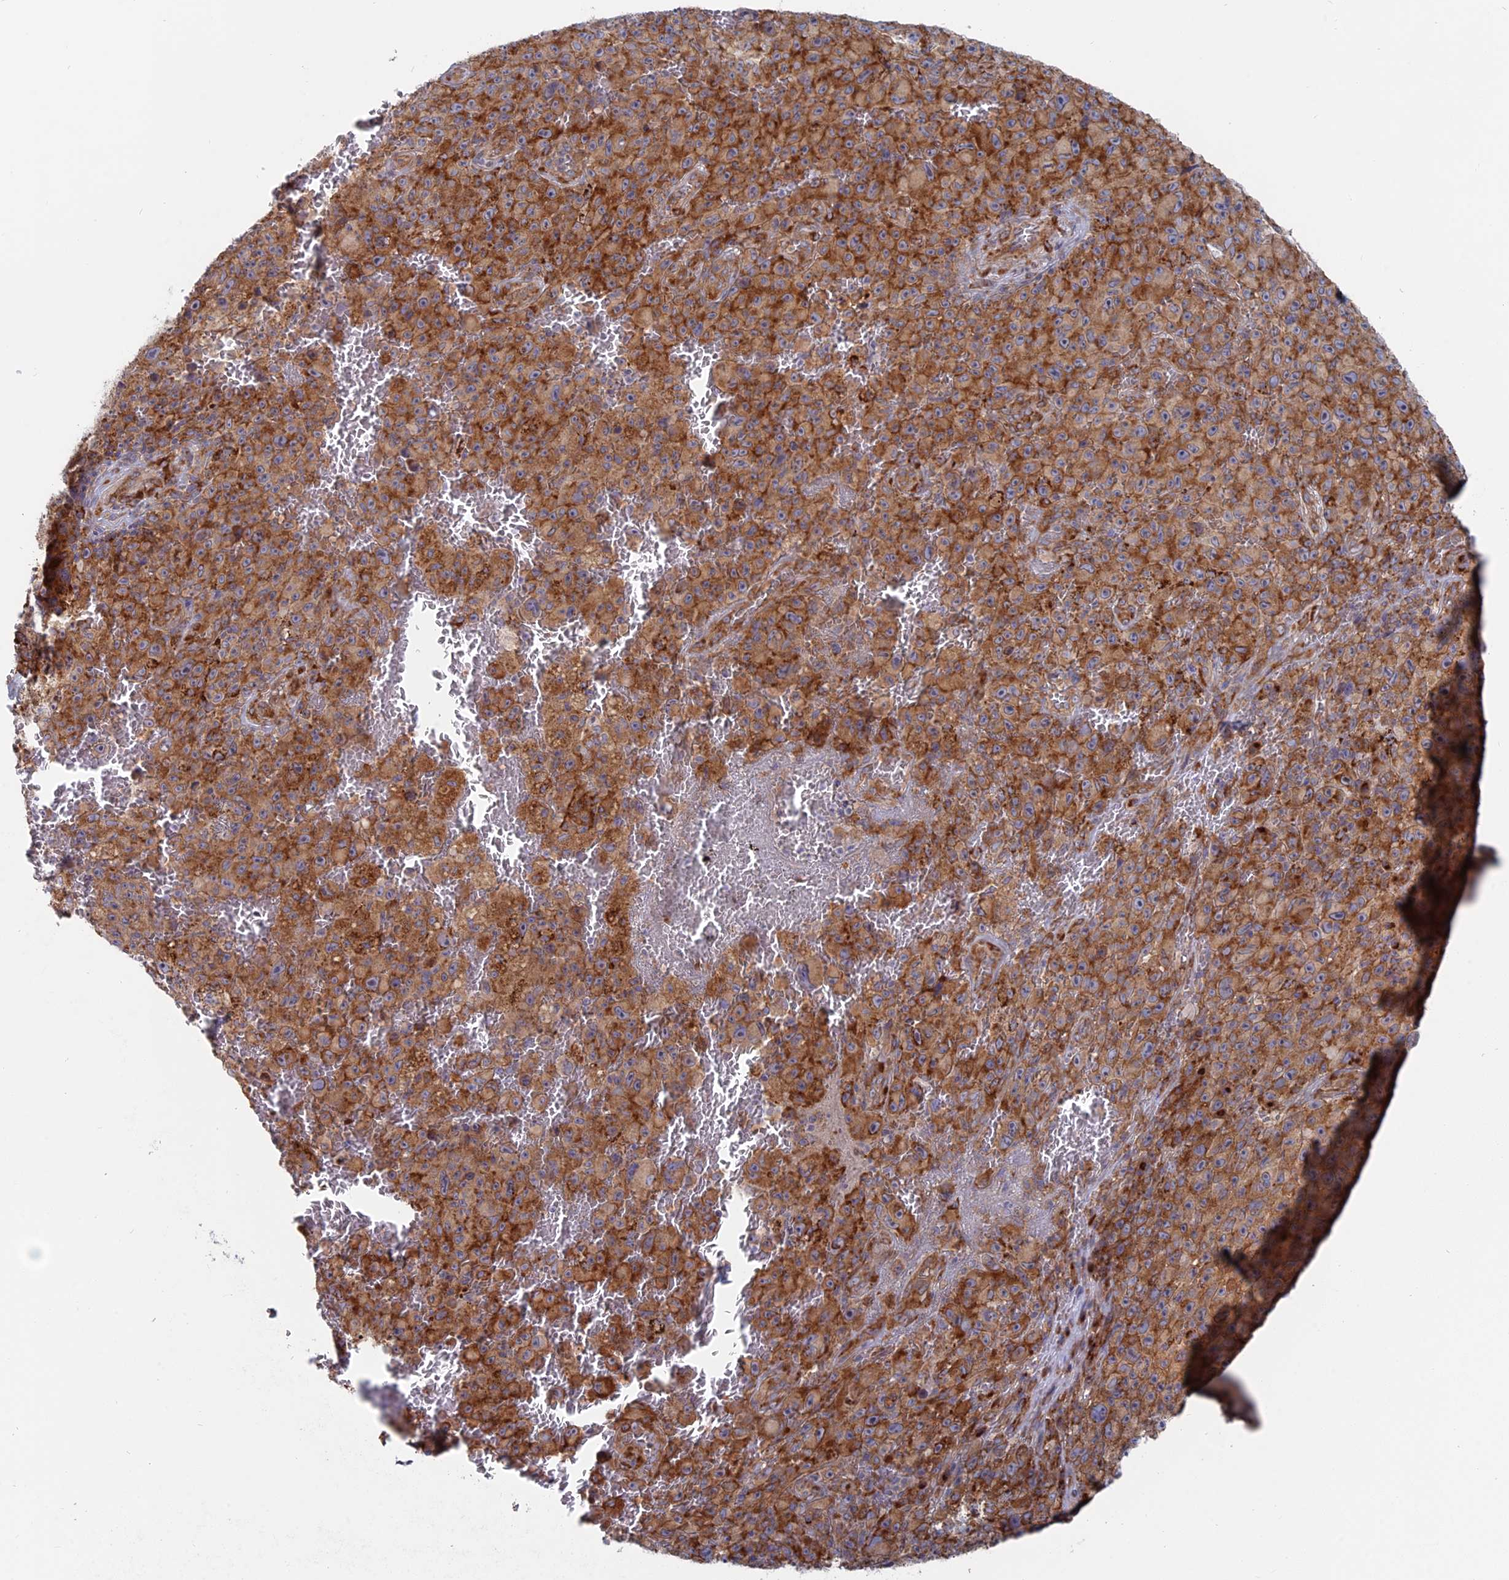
{"staining": {"intensity": "strong", "quantity": ">75%", "location": "cytoplasmic/membranous"}, "tissue": "melanoma", "cell_type": "Tumor cells", "image_type": "cancer", "snomed": [{"axis": "morphology", "description": "Malignant melanoma, NOS"}, {"axis": "topography", "description": "Skin"}], "caption": "Melanoma stained for a protein shows strong cytoplasmic/membranous positivity in tumor cells. Immunohistochemistry (ihc) stains the protein of interest in brown and the nuclei are stained blue.", "gene": "TBC1D30", "patient": {"sex": "female", "age": 82}}